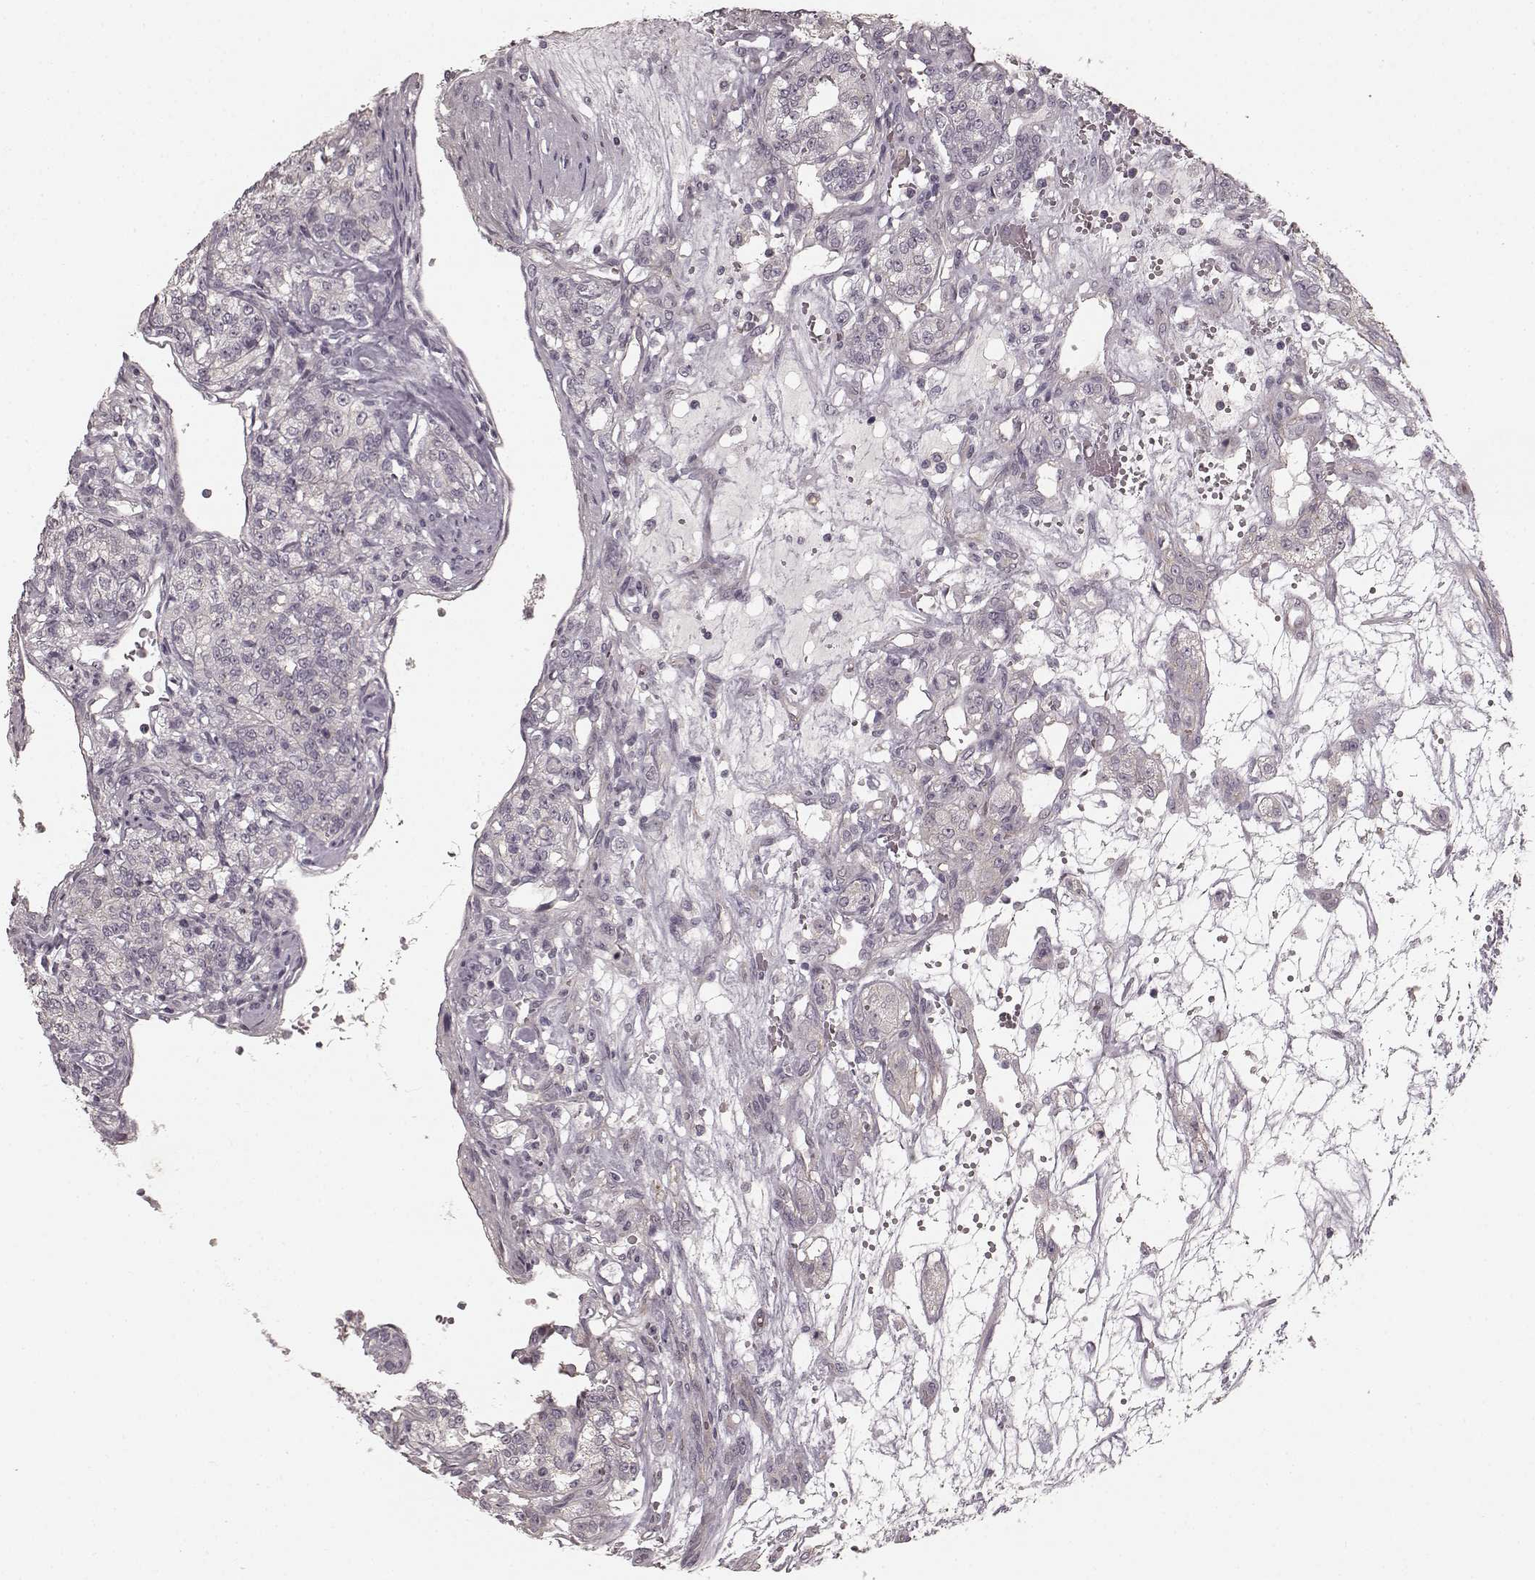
{"staining": {"intensity": "negative", "quantity": "none", "location": "none"}, "tissue": "renal cancer", "cell_type": "Tumor cells", "image_type": "cancer", "snomed": [{"axis": "morphology", "description": "Adenocarcinoma, NOS"}, {"axis": "topography", "description": "Kidney"}], "caption": "Tumor cells are negative for brown protein staining in renal cancer. (Brightfield microscopy of DAB (3,3'-diaminobenzidine) IHC at high magnification).", "gene": "PRKCE", "patient": {"sex": "female", "age": 63}}